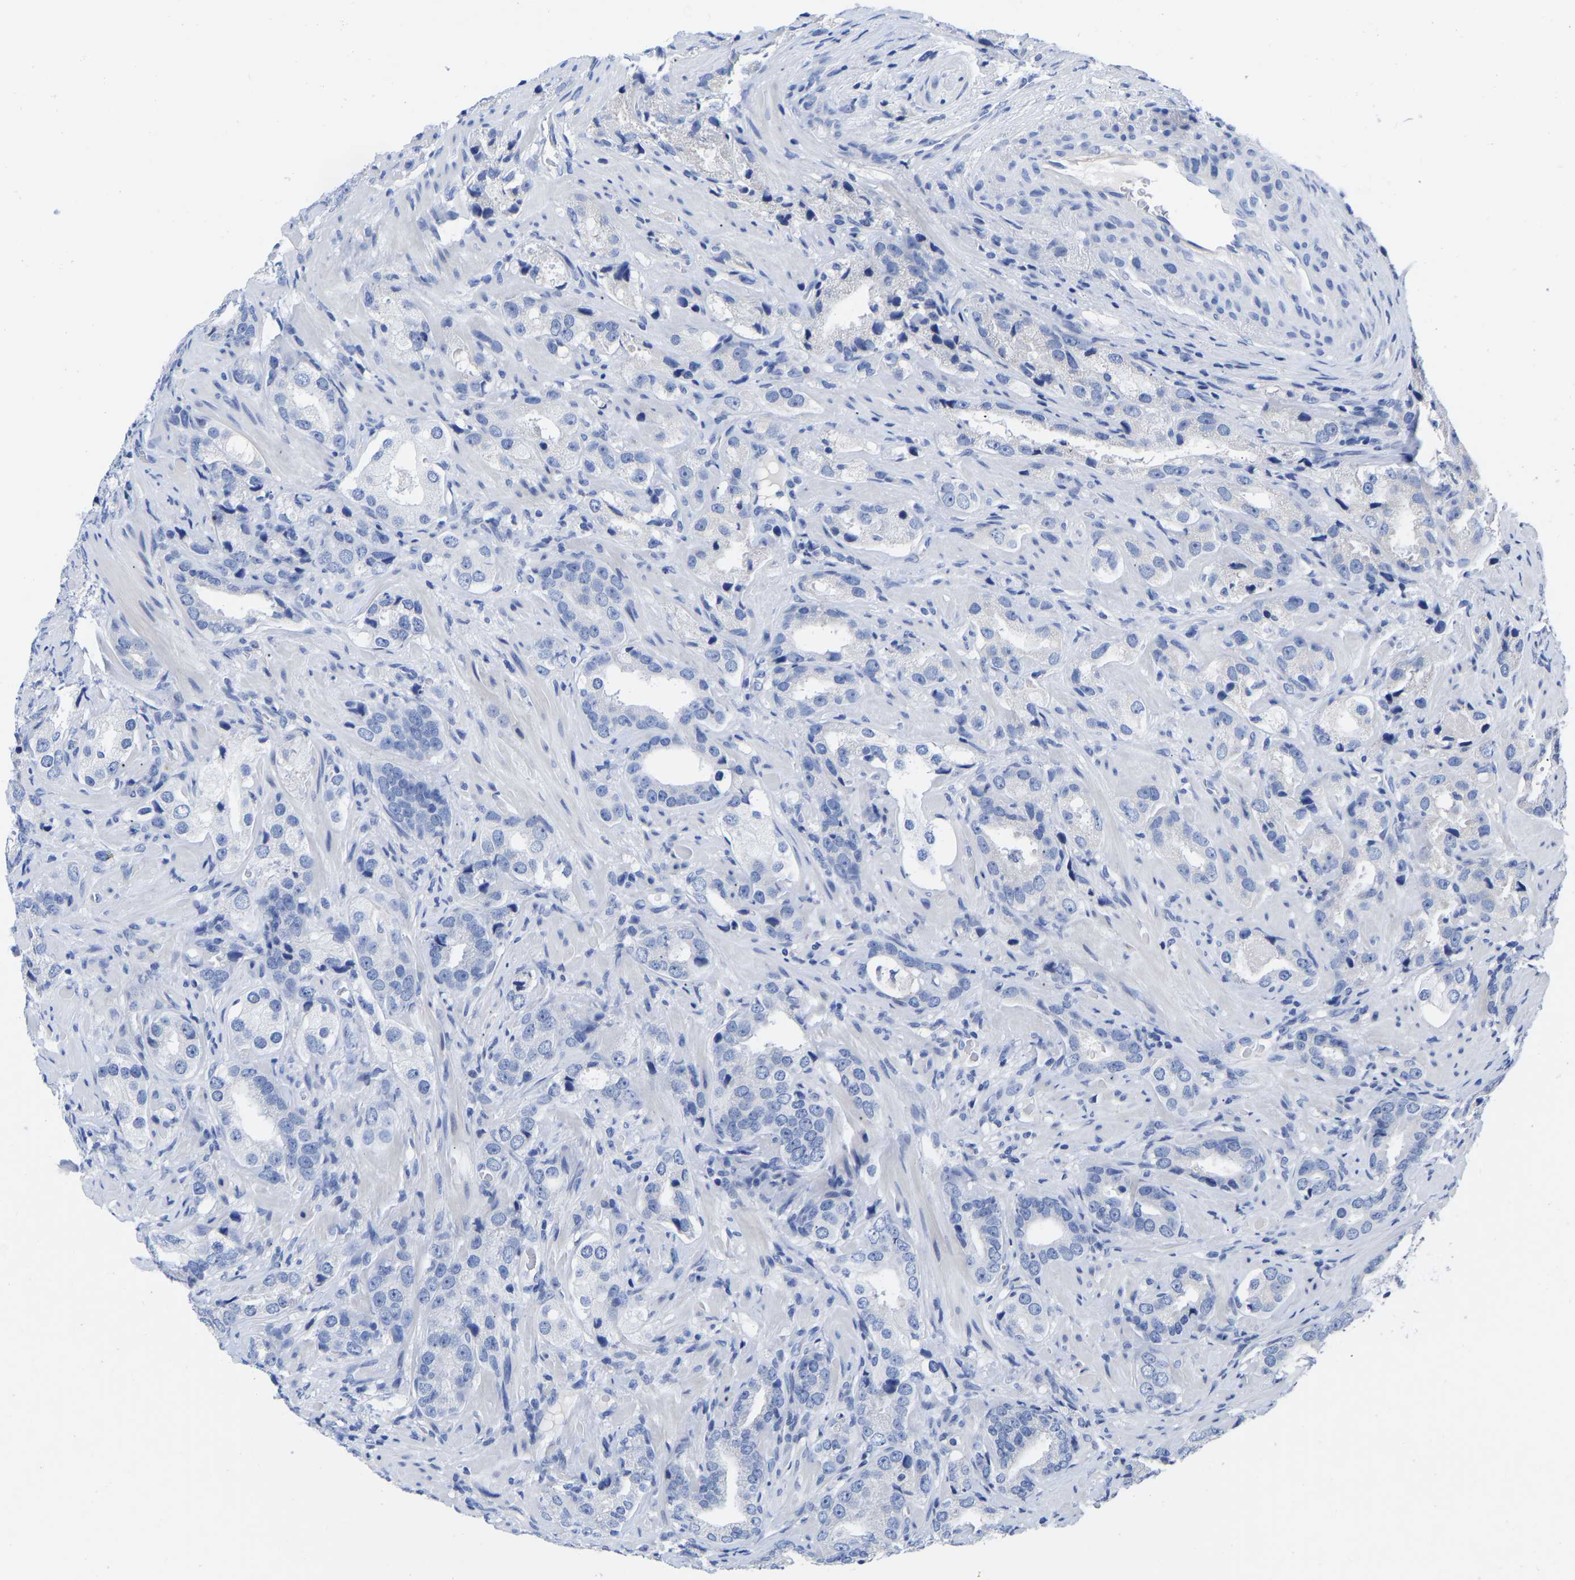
{"staining": {"intensity": "negative", "quantity": "none", "location": "none"}, "tissue": "prostate cancer", "cell_type": "Tumor cells", "image_type": "cancer", "snomed": [{"axis": "morphology", "description": "Adenocarcinoma, High grade"}, {"axis": "topography", "description": "Prostate"}], "caption": "Image shows no protein expression in tumor cells of prostate cancer tissue.", "gene": "GPA33", "patient": {"sex": "male", "age": 63}}